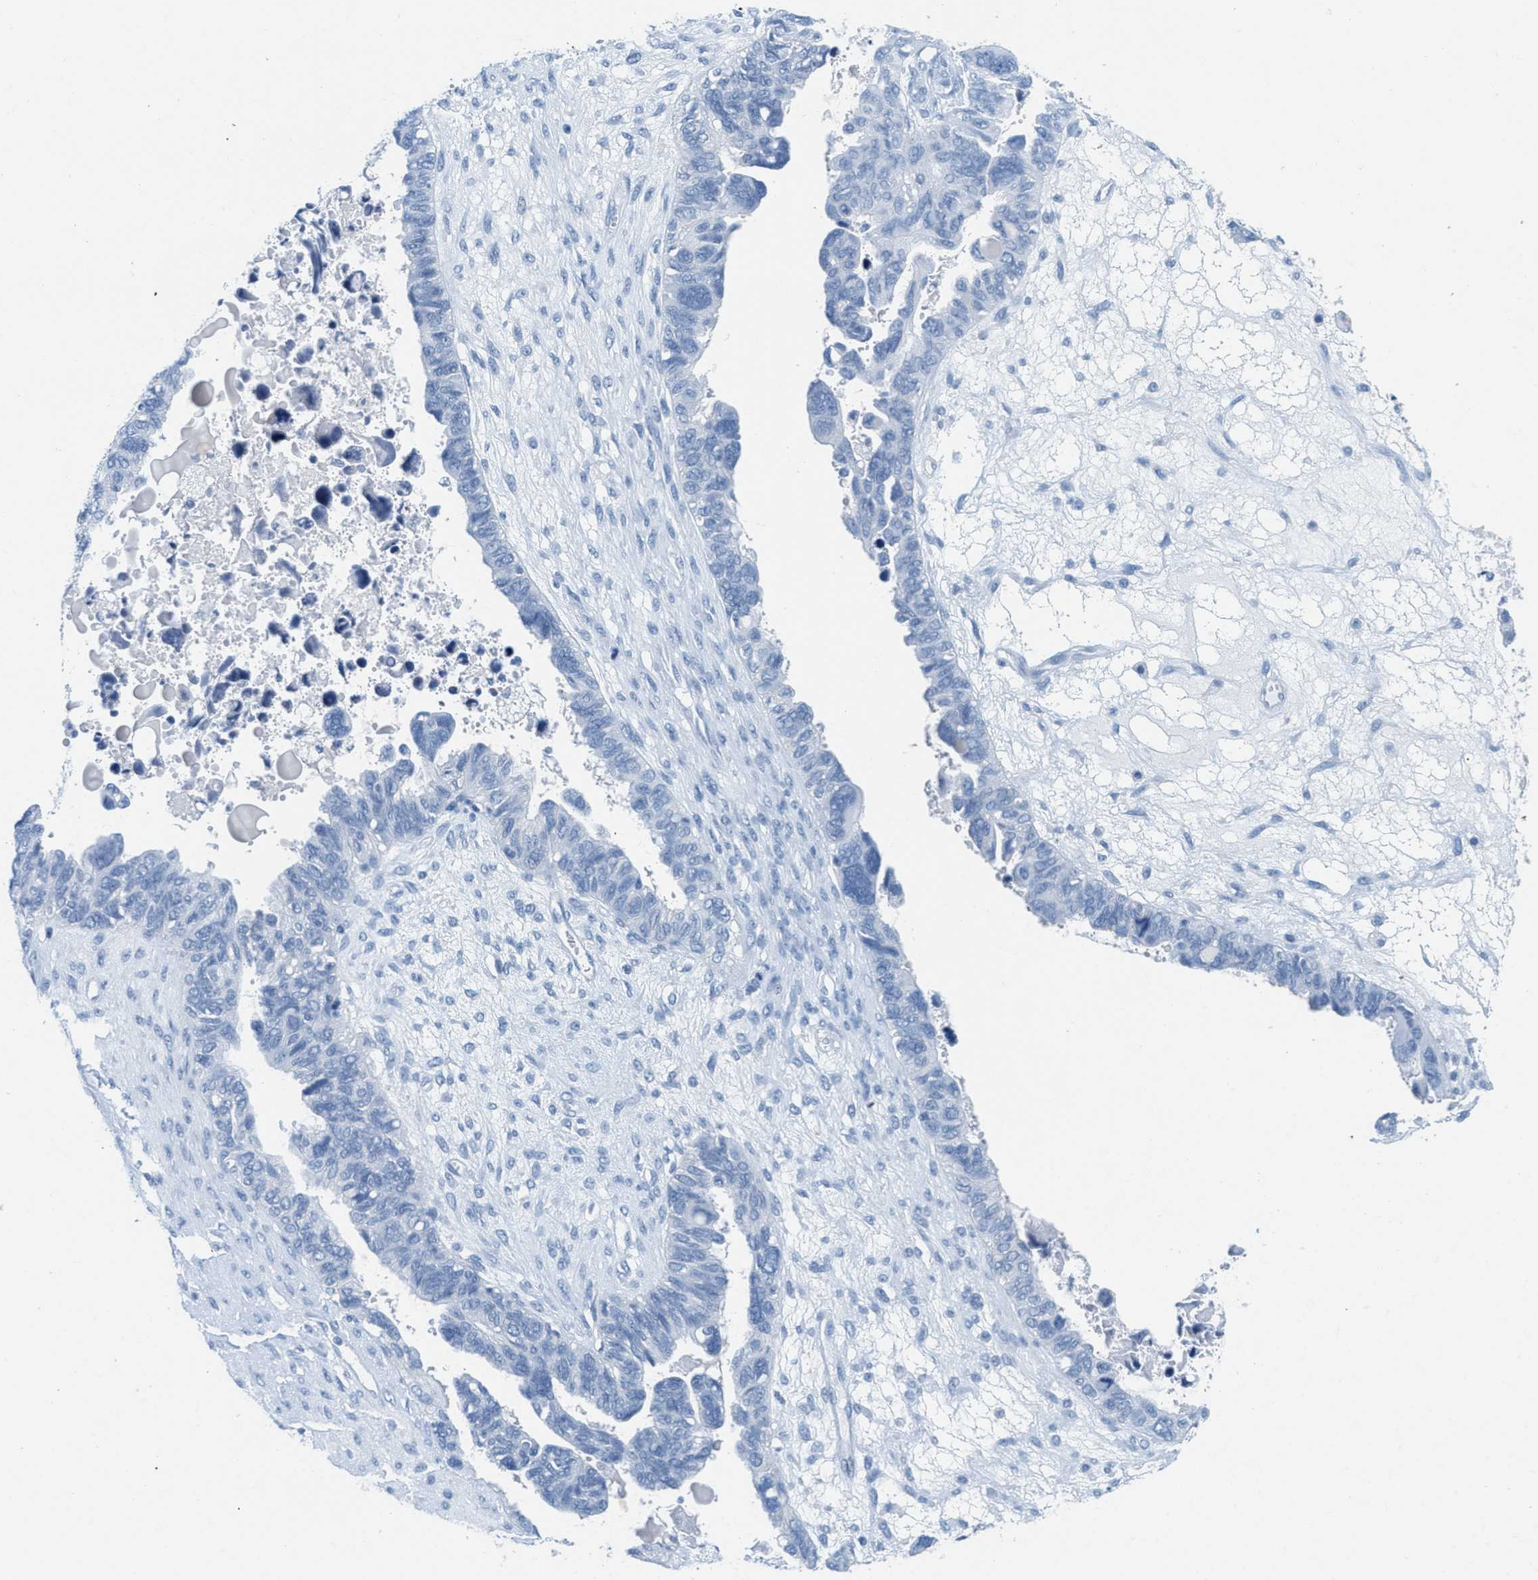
{"staining": {"intensity": "negative", "quantity": "none", "location": "none"}, "tissue": "ovarian cancer", "cell_type": "Tumor cells", "image_type": "cancer", "snomed": [{"axis": "morphology", "description": "Cystadenocarcinoma, serous, NOS"}, {"axis": "topography", "description": "Ovary"}], "caption": "DAB (3,3'-diaminobenzidine) immunohistochemical staining of ovarian cancer (serous cystadenocarcinoma) demonstrates no significant staining in tumor cells.", "gene": "GPM6A", "patient": {"sex": "female", "age": 79}}